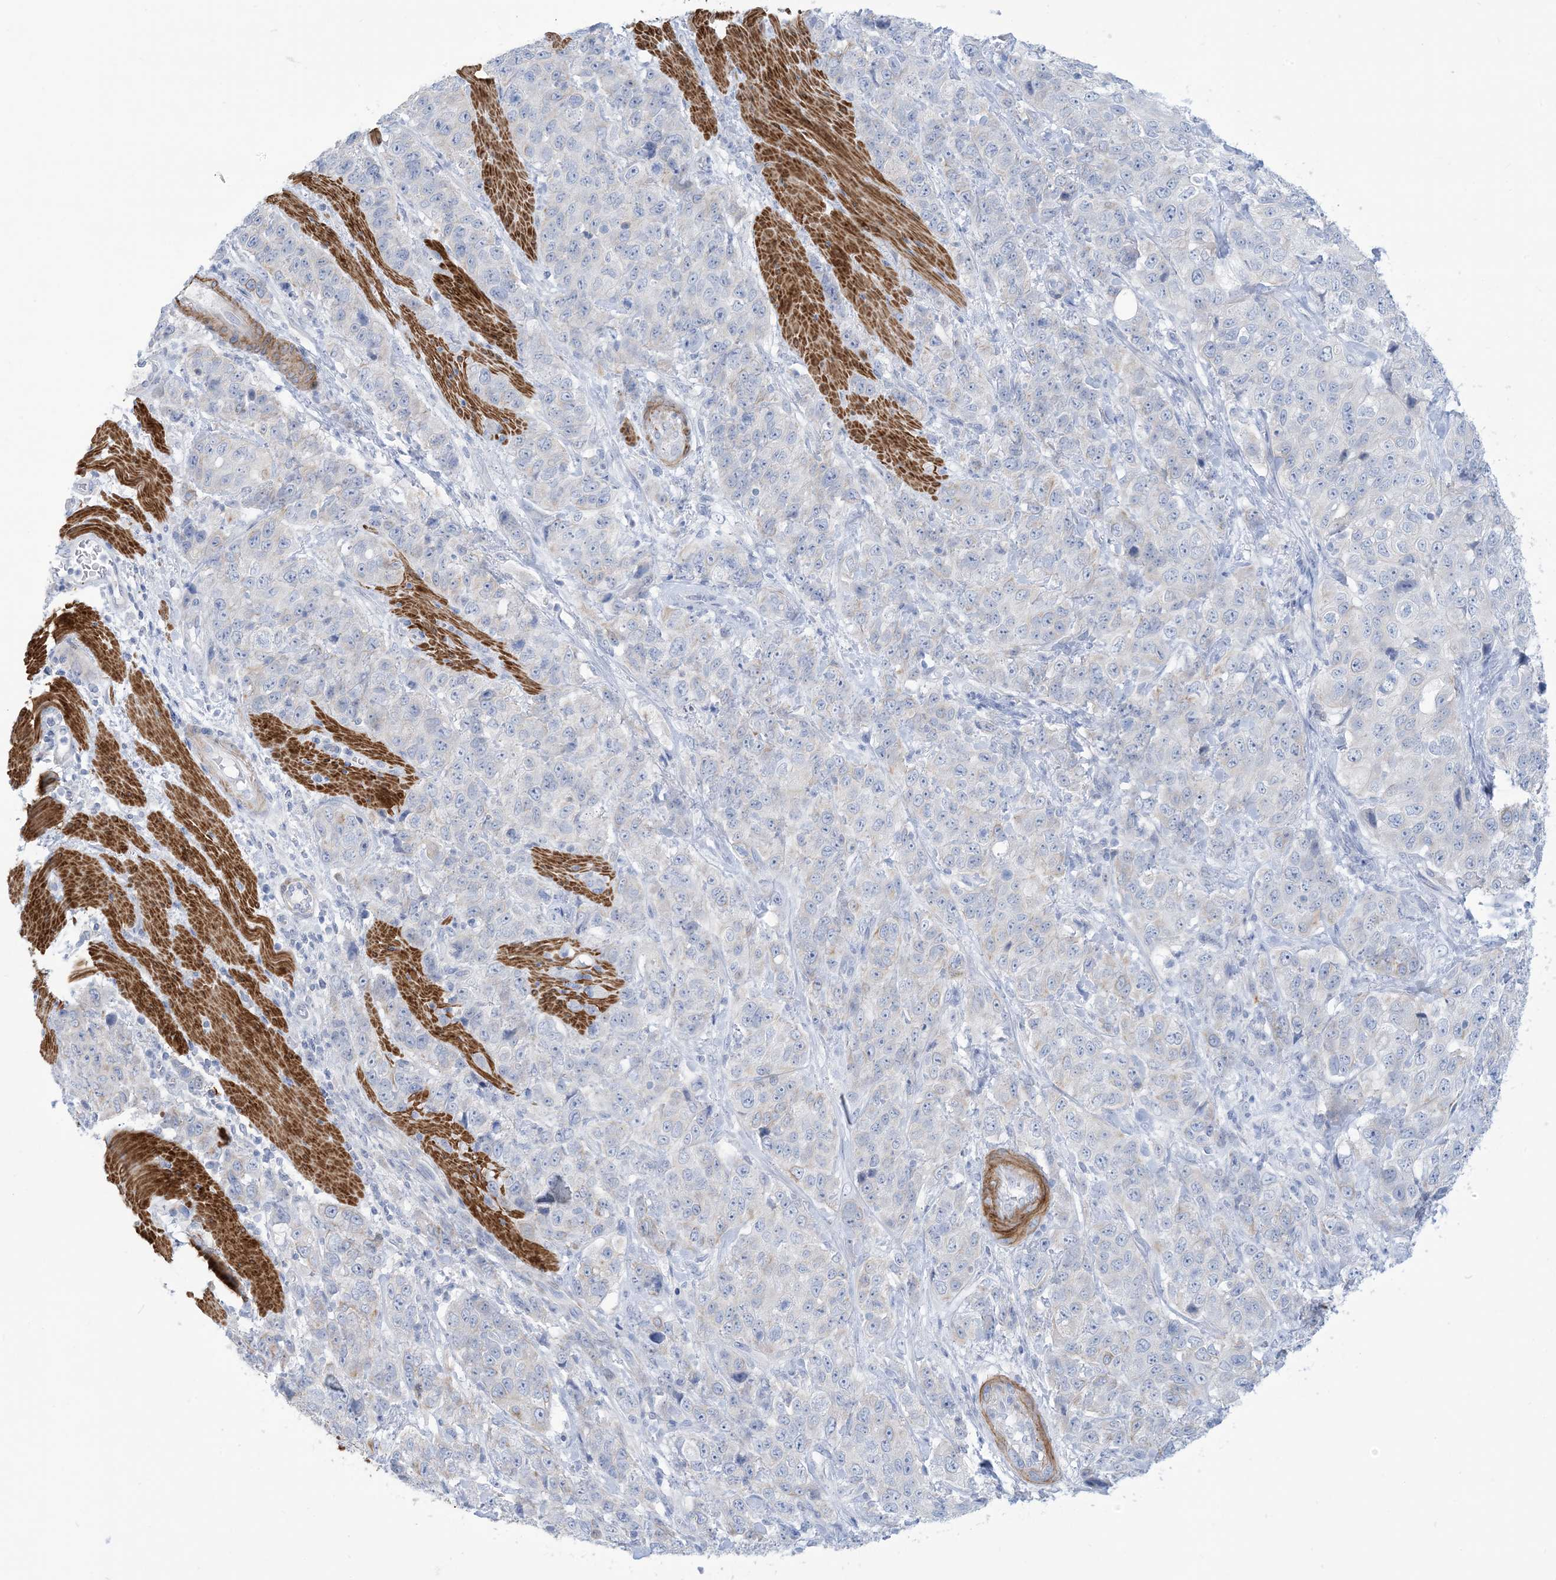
{"staining": {"intensity": "negative", "quantity": "none", "location": "none"}, "tissue": "stomach cancer", "cell_type": "Tumor cells", "image_type": "cancer", "snomed": [{"axis": "morphology", "description": "Adenocarcinoma, NOS"}, {"axis": "topography", "description": "Stomach"}], "caption": "IHC micrograph of stomach adenocarcinoma stained for a protein (brown), which displays no positivity in tumor cells.", "gene": "MARS2", "patient": {"sex": "male", "age": 48}}